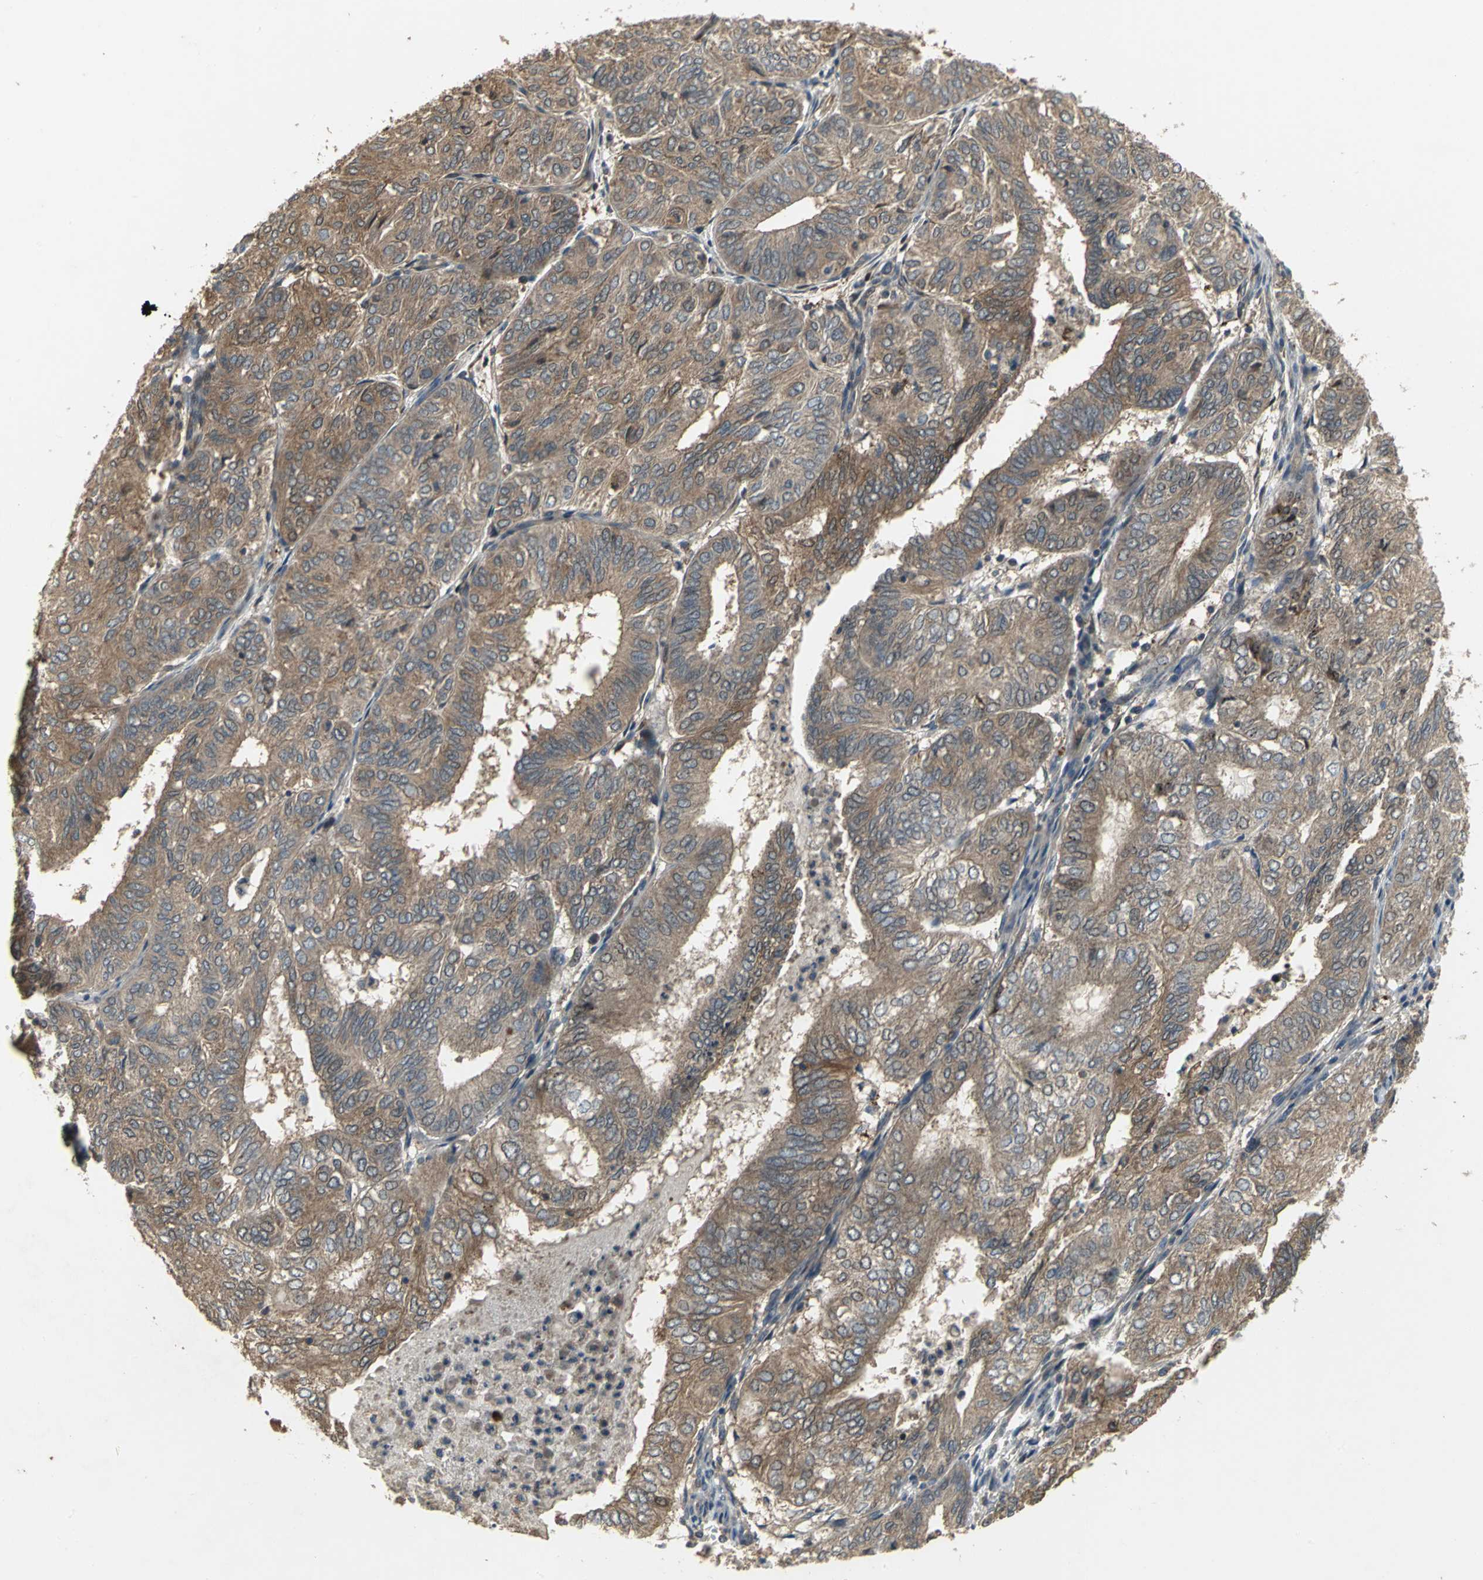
{"staining": {"intensity": "moderate", "quantity": ">75%", "location": "cytoplasmic/membranous"}, "tissue": "endometrial cancer", "cell_type": "Tumor cells", "image_type": "cancer", "snomed": [{"axis": "morphology", "description": "Adenocarcinoma, NOS"}, {"axis": "topography", "description": "Uterus"}], "caption": "Approximately >75% of tumor cells in human endometrial adenocarcinoma reveal moderate cytoplasmic/membranous protein positivity as visualized by brown immunohistochemical staining.", "gene": "MET", "patient": {"sex": "female", "age": 60}}